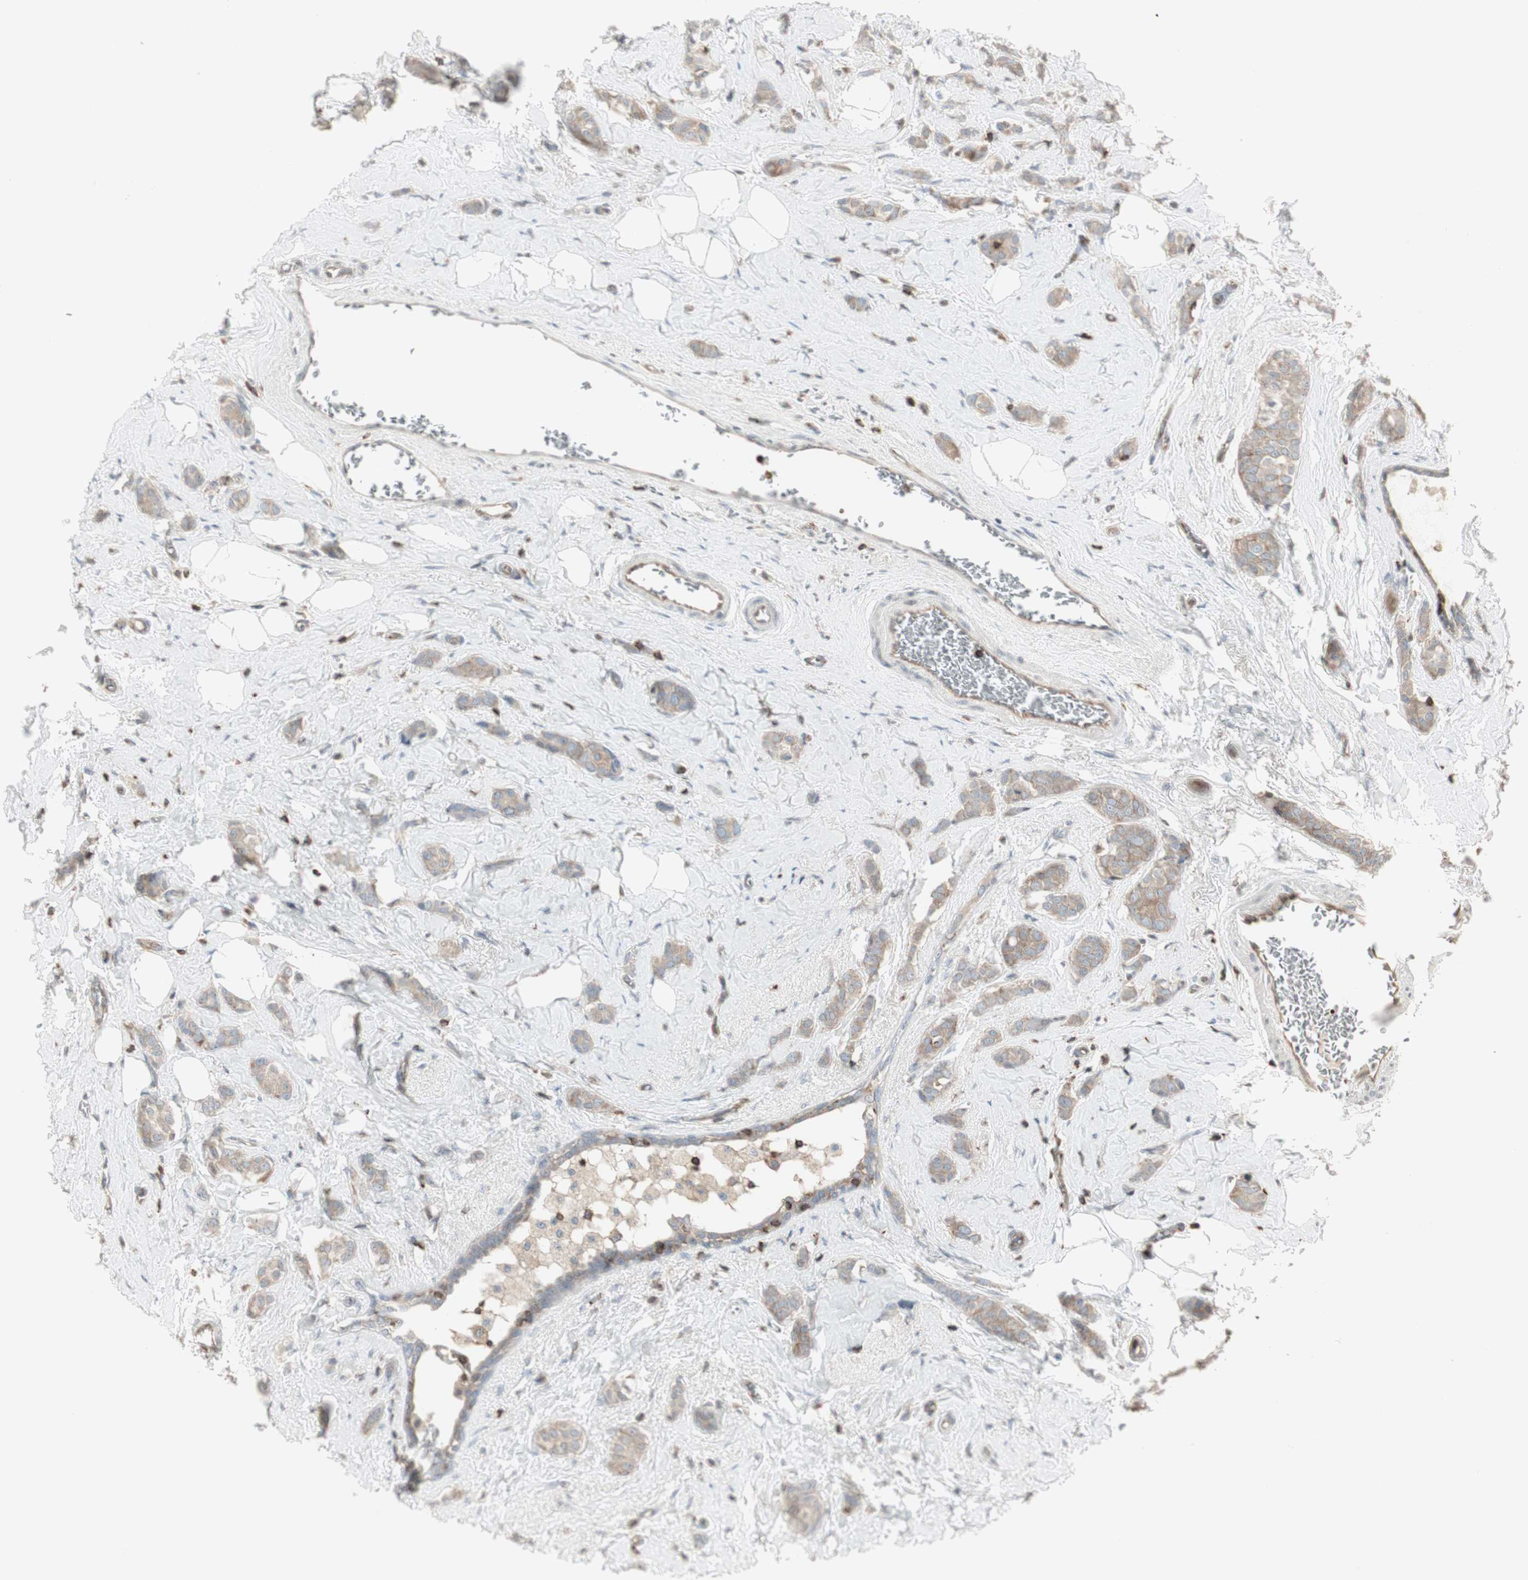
{"staining": {"intensity": "weak", "quantity": ">75%", "location": "cytoplasmic/membranous"}, "tissue": "breast cancer", "cell_type": "Tumor cells", "image_type": "cancer", "snomed": [{"axis": "morphology", "description": "Lobular carcinoma"}, {"axis": "topography", "description": "Breast"}], "caption": "Breast cancer tissue shows weak cytoplasmic/membranous expression in approximately >75% of tumor cells (Stains: DAB in brown, nuclei in blue, Microscopy: brightfield microscopy at high magnification).", "gene": "ARHGEF1", "patient": {"sex": "female", "age": 60}}